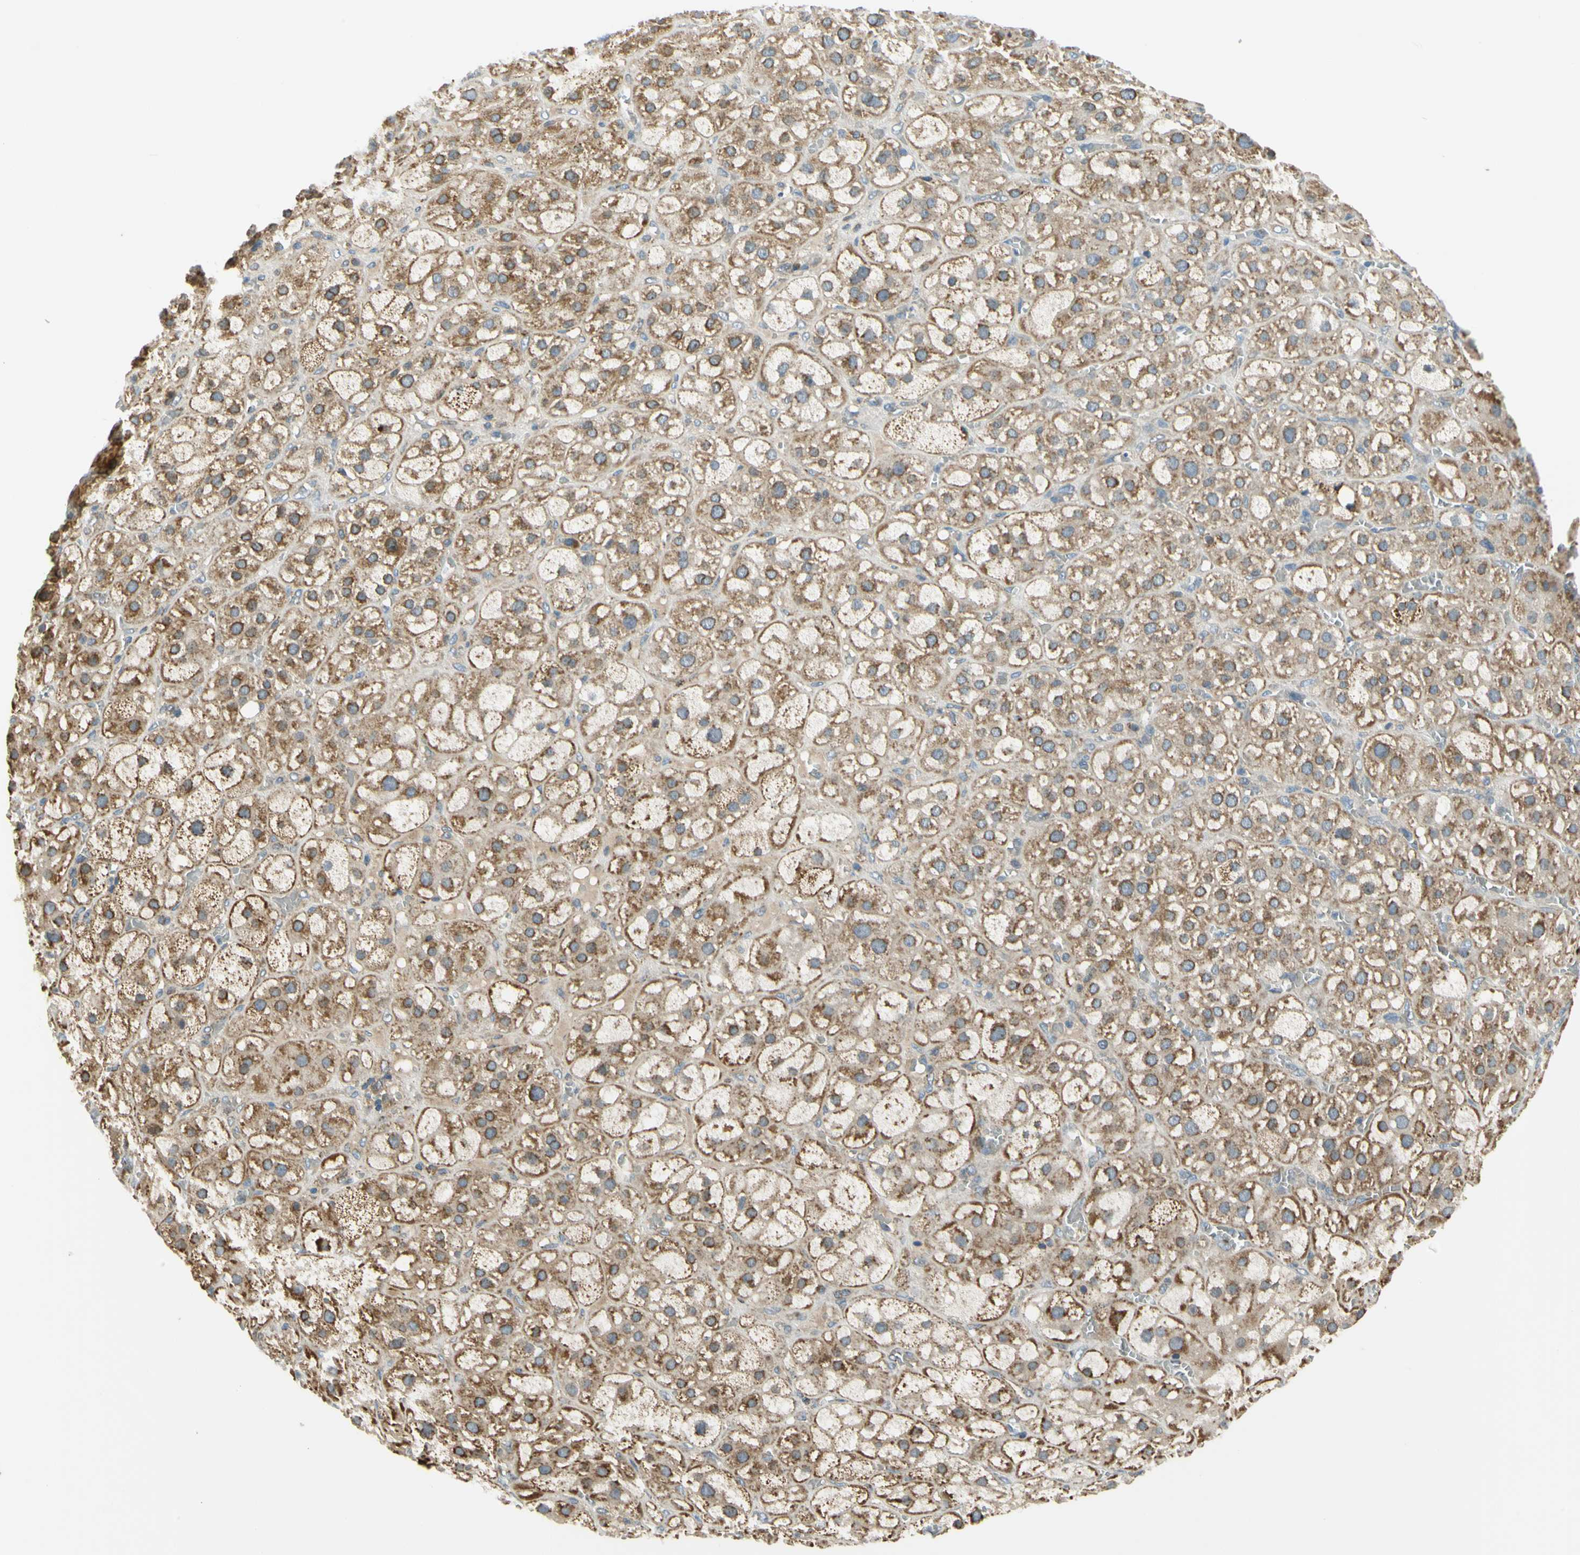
{"staining": {"intensity": "moderate", "quantity": ">75%", "location": "cytoplasmic/membranous"}, "tissue": "adrenal gland", "cell_type": "Glandular cells", "image_type": "normal", "snomed": [{"axis": "morphology", "description": "Normal tissue, NOS"}, {"axis": "topography", "description": "Adrenal gland"}], "caption": "Immunohistochemical staining of normal human adrenal gland demonstrates medium levels of moderate cytoplasmic/membranous expression in about >75% of glandular cells. (DAB = brown stain, brightfield microscopy at high magnification).", "gene": "NPHP3", "patient": {"sex": "female", "age": 47}}